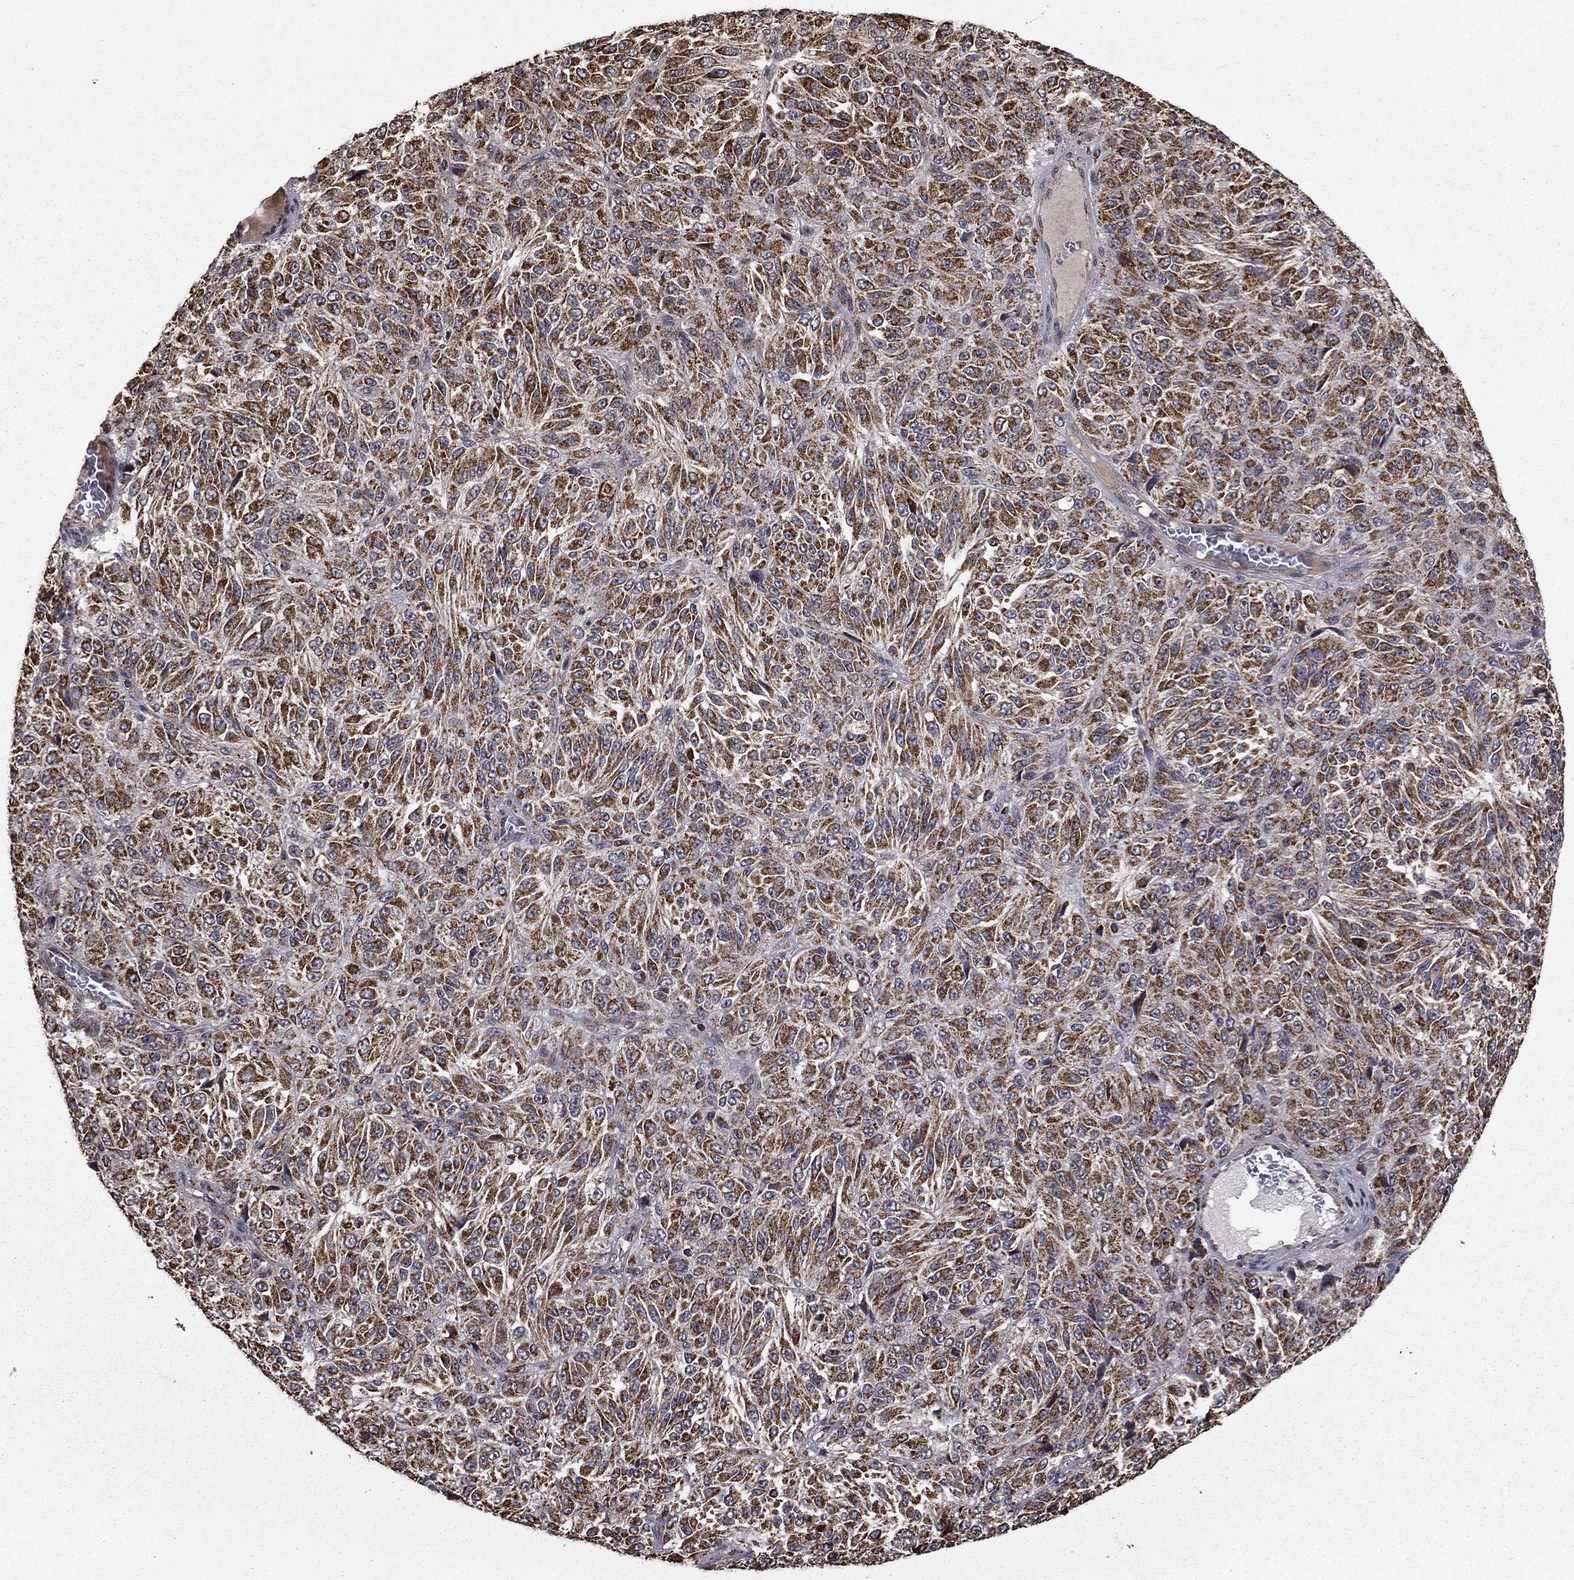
{"staining": {"intensity": "strong", "quantity": ">75%", "location": "cytoplasmic/membranous"}, "tissue": "melanoma", "cell_type": "Tumor cells", "image_type": "cancer", "snomed": [{"axis": "morphology", "description": "Malignant melanoma, Metastatic site"}, {"axis": "topography", "description": "Brain"}], "caption": "Tumor cells display strong cytoplasmic/membranous staining in approximately >75% of cells in melanoma.", "gene": "ACOT13", "patient": {"sex": "female", "age": 56}}